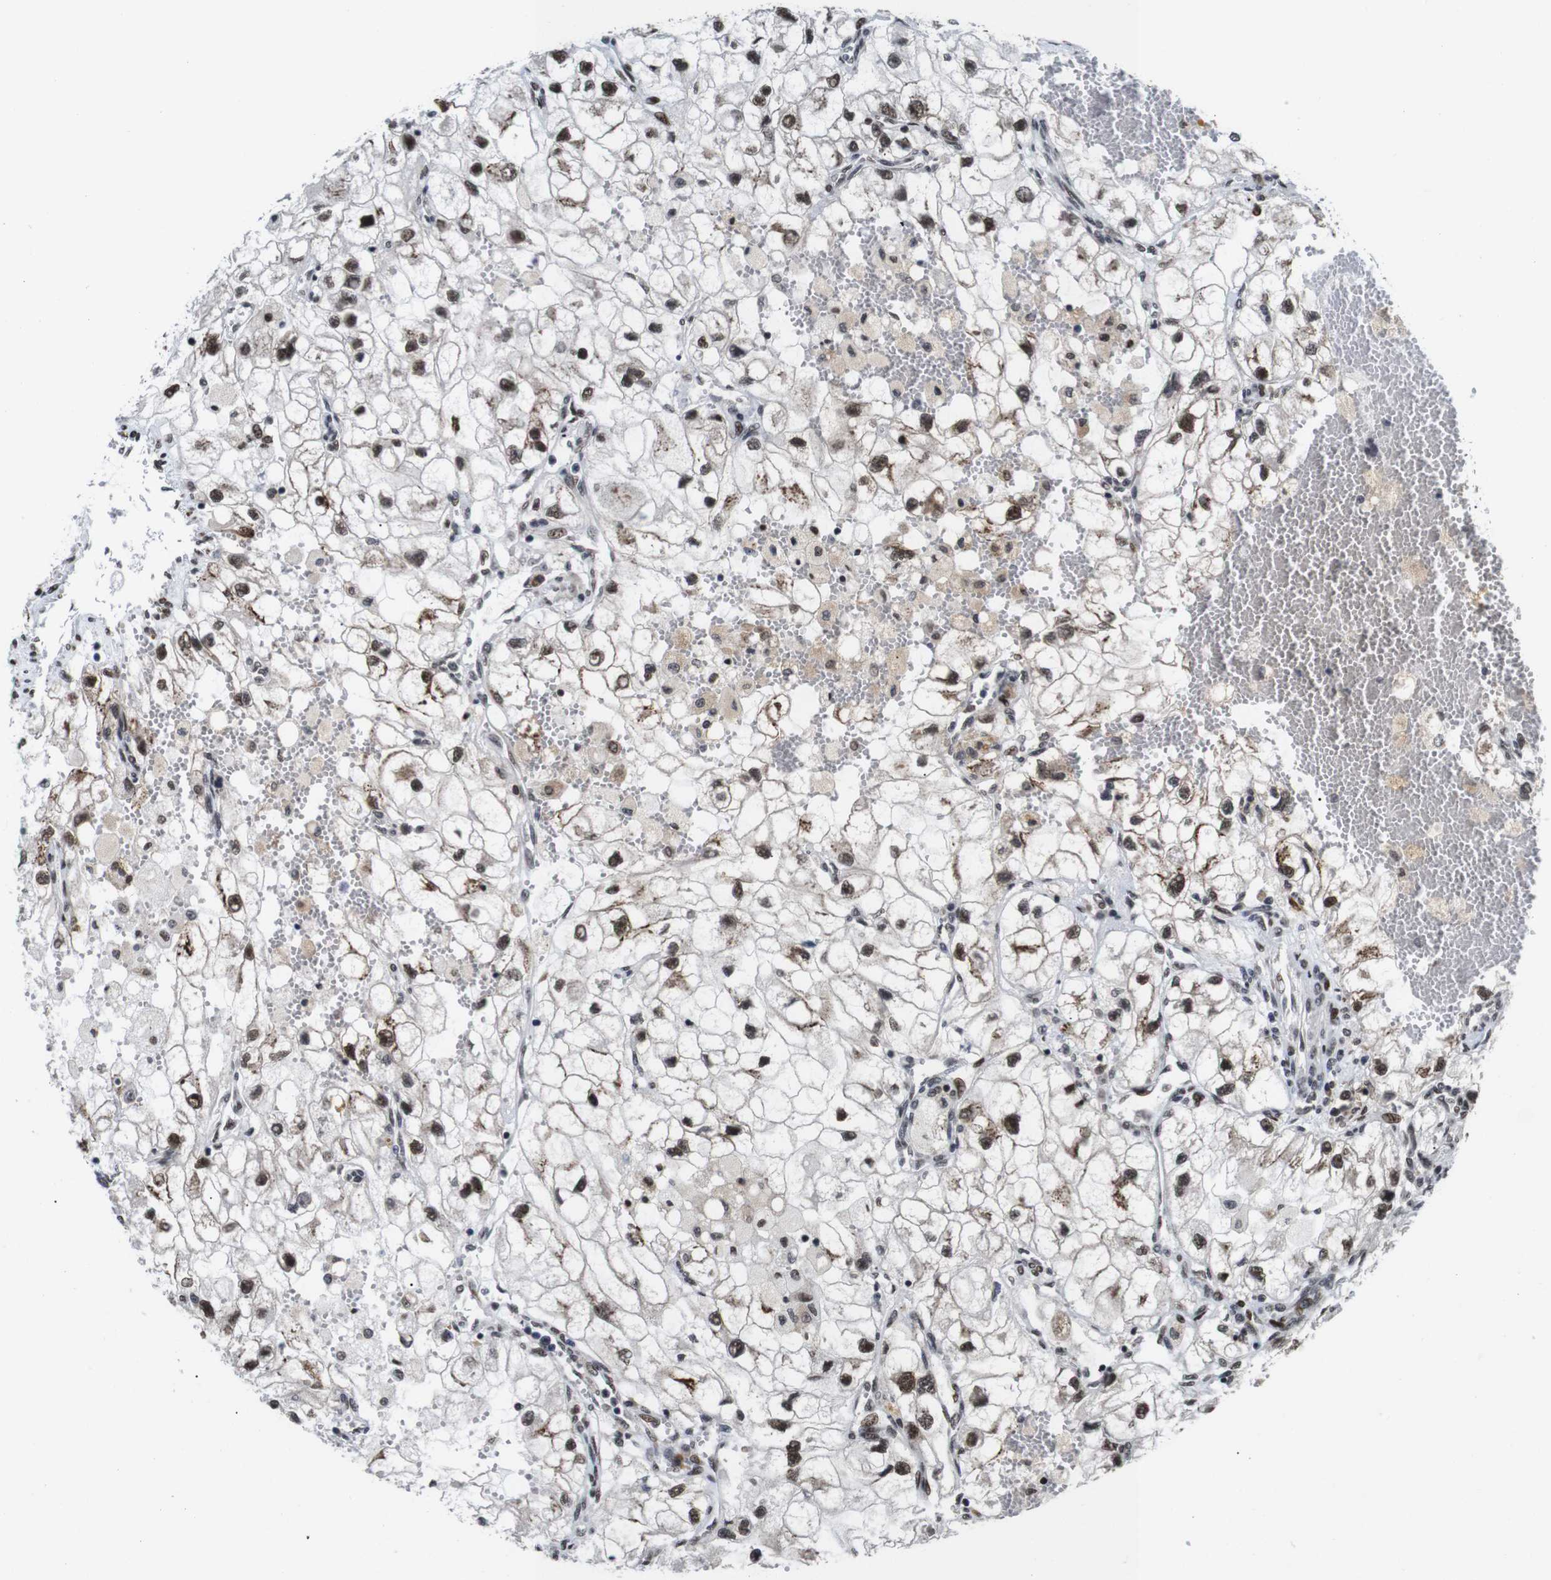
{"staining": {"intensity": "strong", "quantity": ">75%", "location": "nuclear"}, "tissue": "renal cancer", "cell_type": "Tumor cells", "image_type": "cancer", "snomed": [{"axis": "morphology", "description": "Adenocarcinoma, NOS"}, {"axis": "topography", "description": "Kidney"}], "caption": "Immunohistochemical staining of human adenocarcinoma (renal) reveals high levels of strong nuclear protein positivity in about >75% of tumor cells.", "gene": "EIF4G1", "patient": {"sex": "female", "age": 70}}